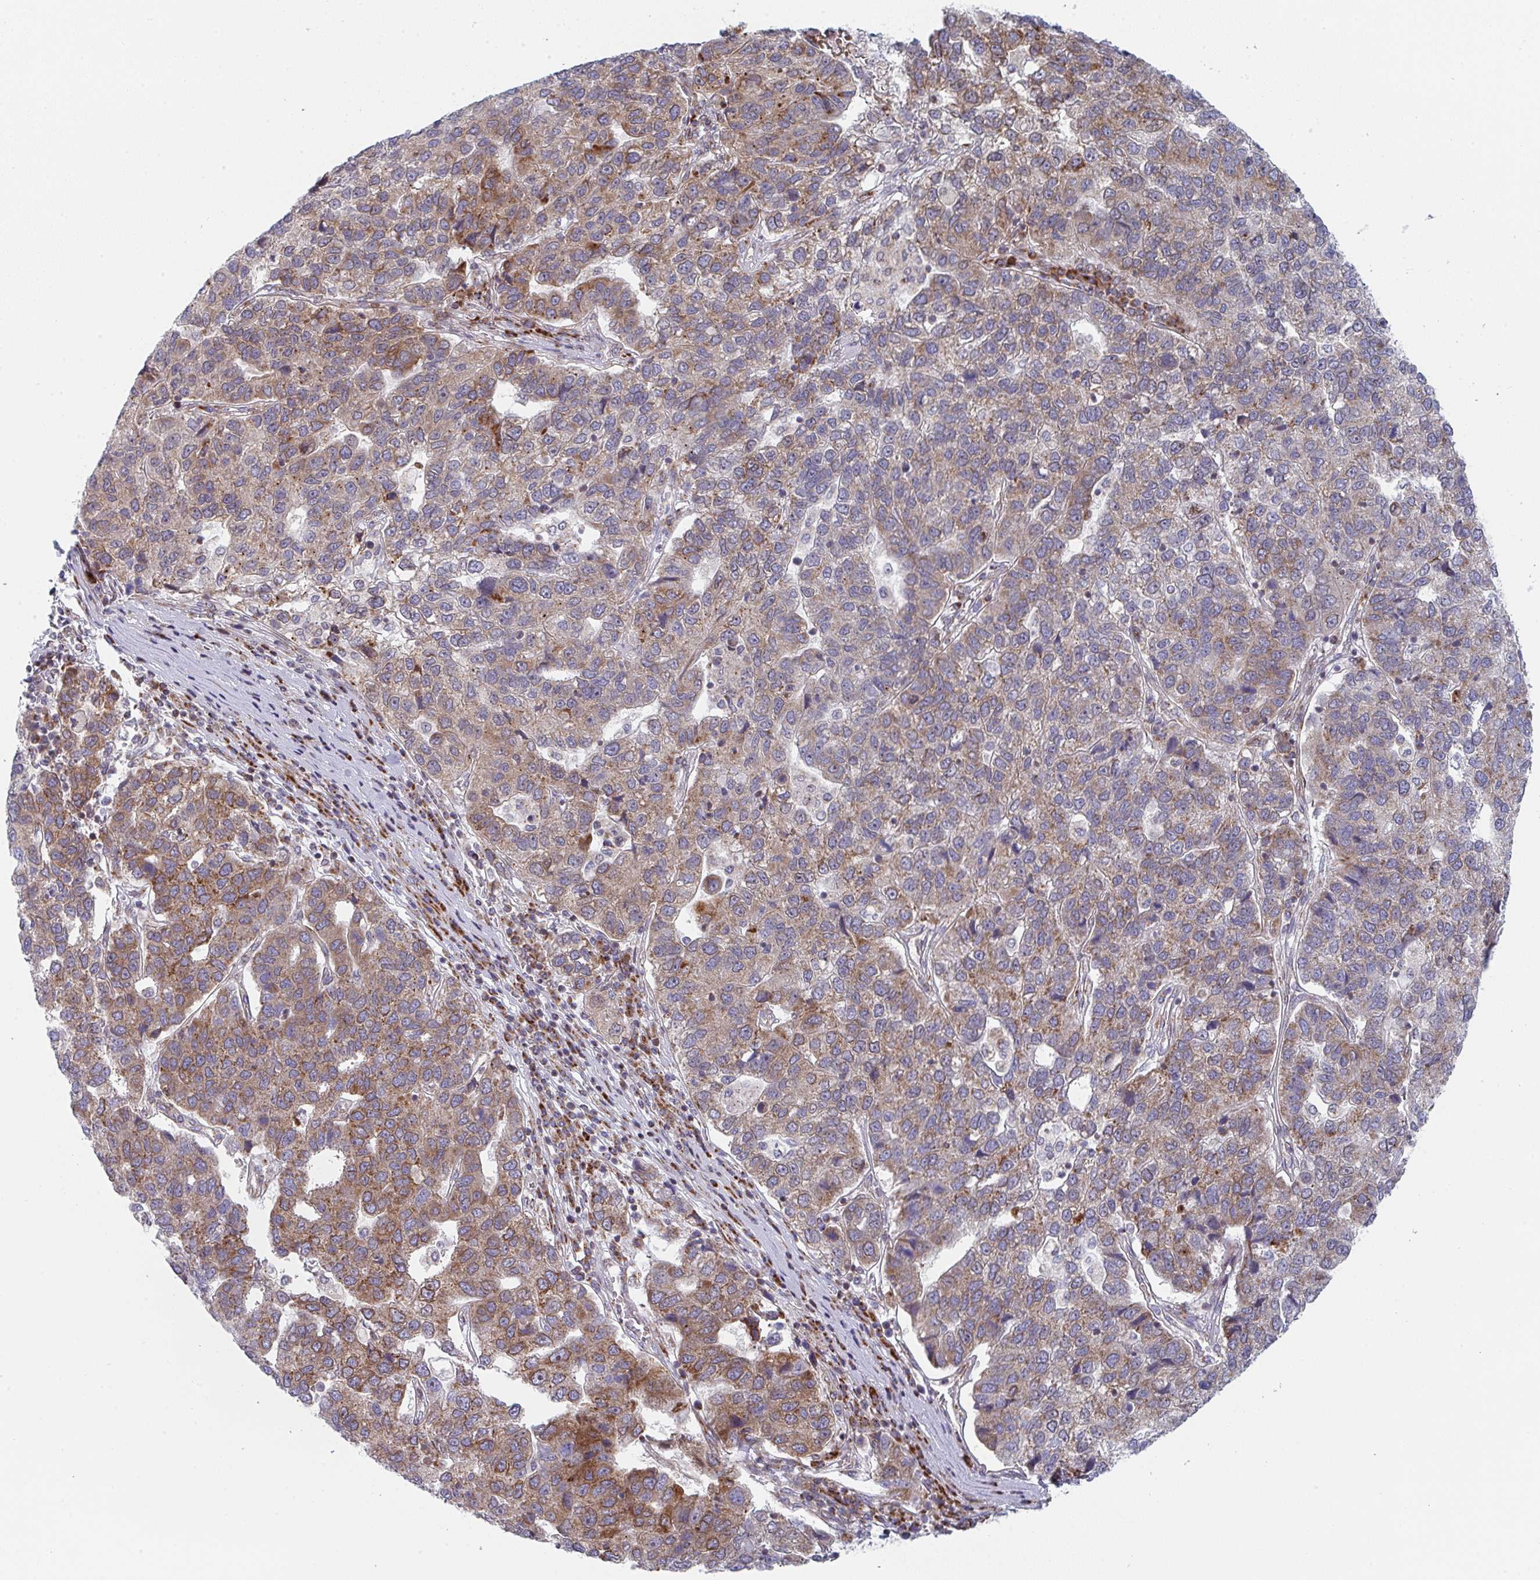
{"staining": {"intensity": "weak", "quantity": "25%-75%", "location": "cytoplasmic/membranous"}, "tissue": "pancreatic cancer", "cell_type": "Tumor cells", "image_type": "cancer", "snomed": [{"axis": "morphology", "description": "Adenocarcinoma, NOS"}, {"axis": "topography", "description": "Pancreas"}], "caption": "Adenocarcinoma (pancreatic) was stained to show a protein in brown. There is low levels of weak cytoplasmic/membranous expression in approximately 25%-75% of tumor cells.", "gene": "PRKCH", "patient": {"sex": "female", "age": 61}}